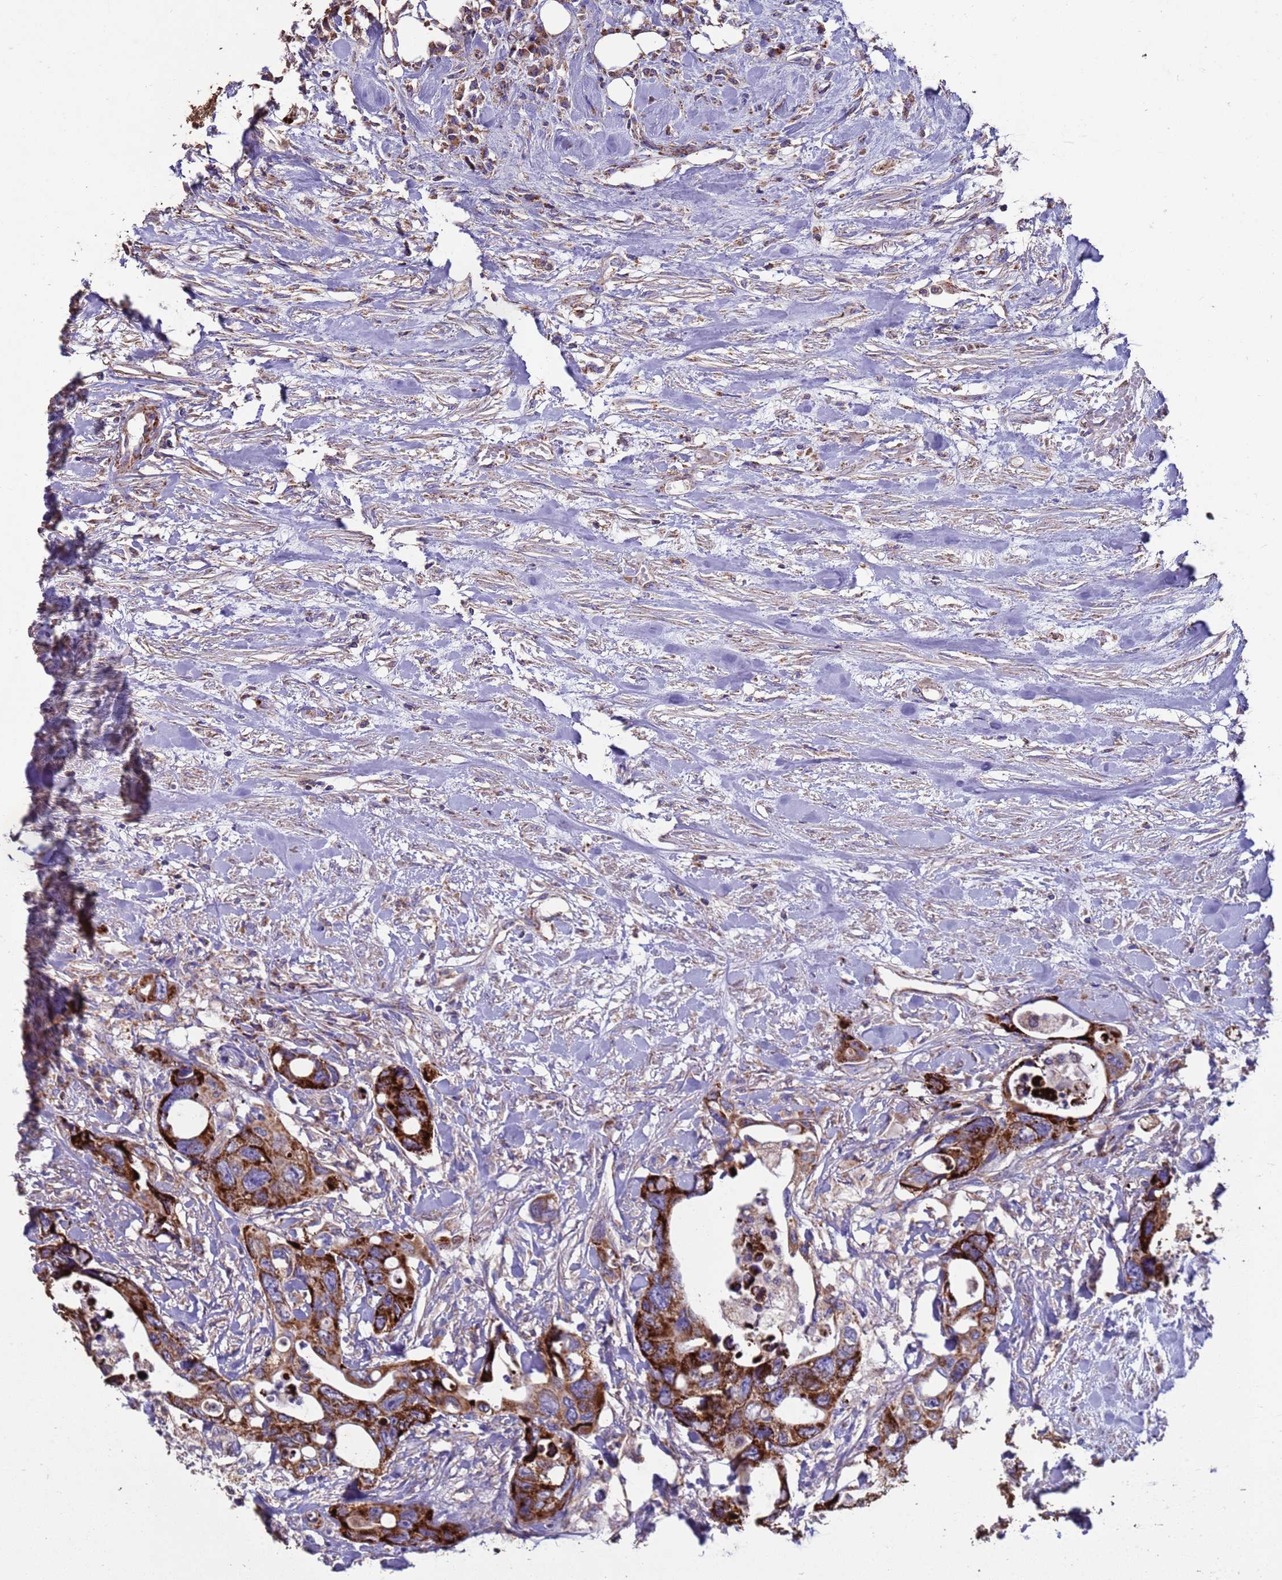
{"staining": {"intensity": "strong", "quantity": ">75%", "location": "cytoplasmic/membranous"}, "tissue": "colorectal cancer", "cell_type": "Tumor cells", "image_type": "cancer", "snomed": [{"axis": "morphology", "description": "Adenocarcinoma, NOS"}, {"axis": "topography", "description": "Rectum"}], "caption": "IHC of human colorectal cancer (adenocarcinoma) shows high levels of strong cytoplasmic/membranous positivity in approximately >75% of tumor cells.", "gene": "ZNFX1", "patient": {"sex": "male", "age": 57}}